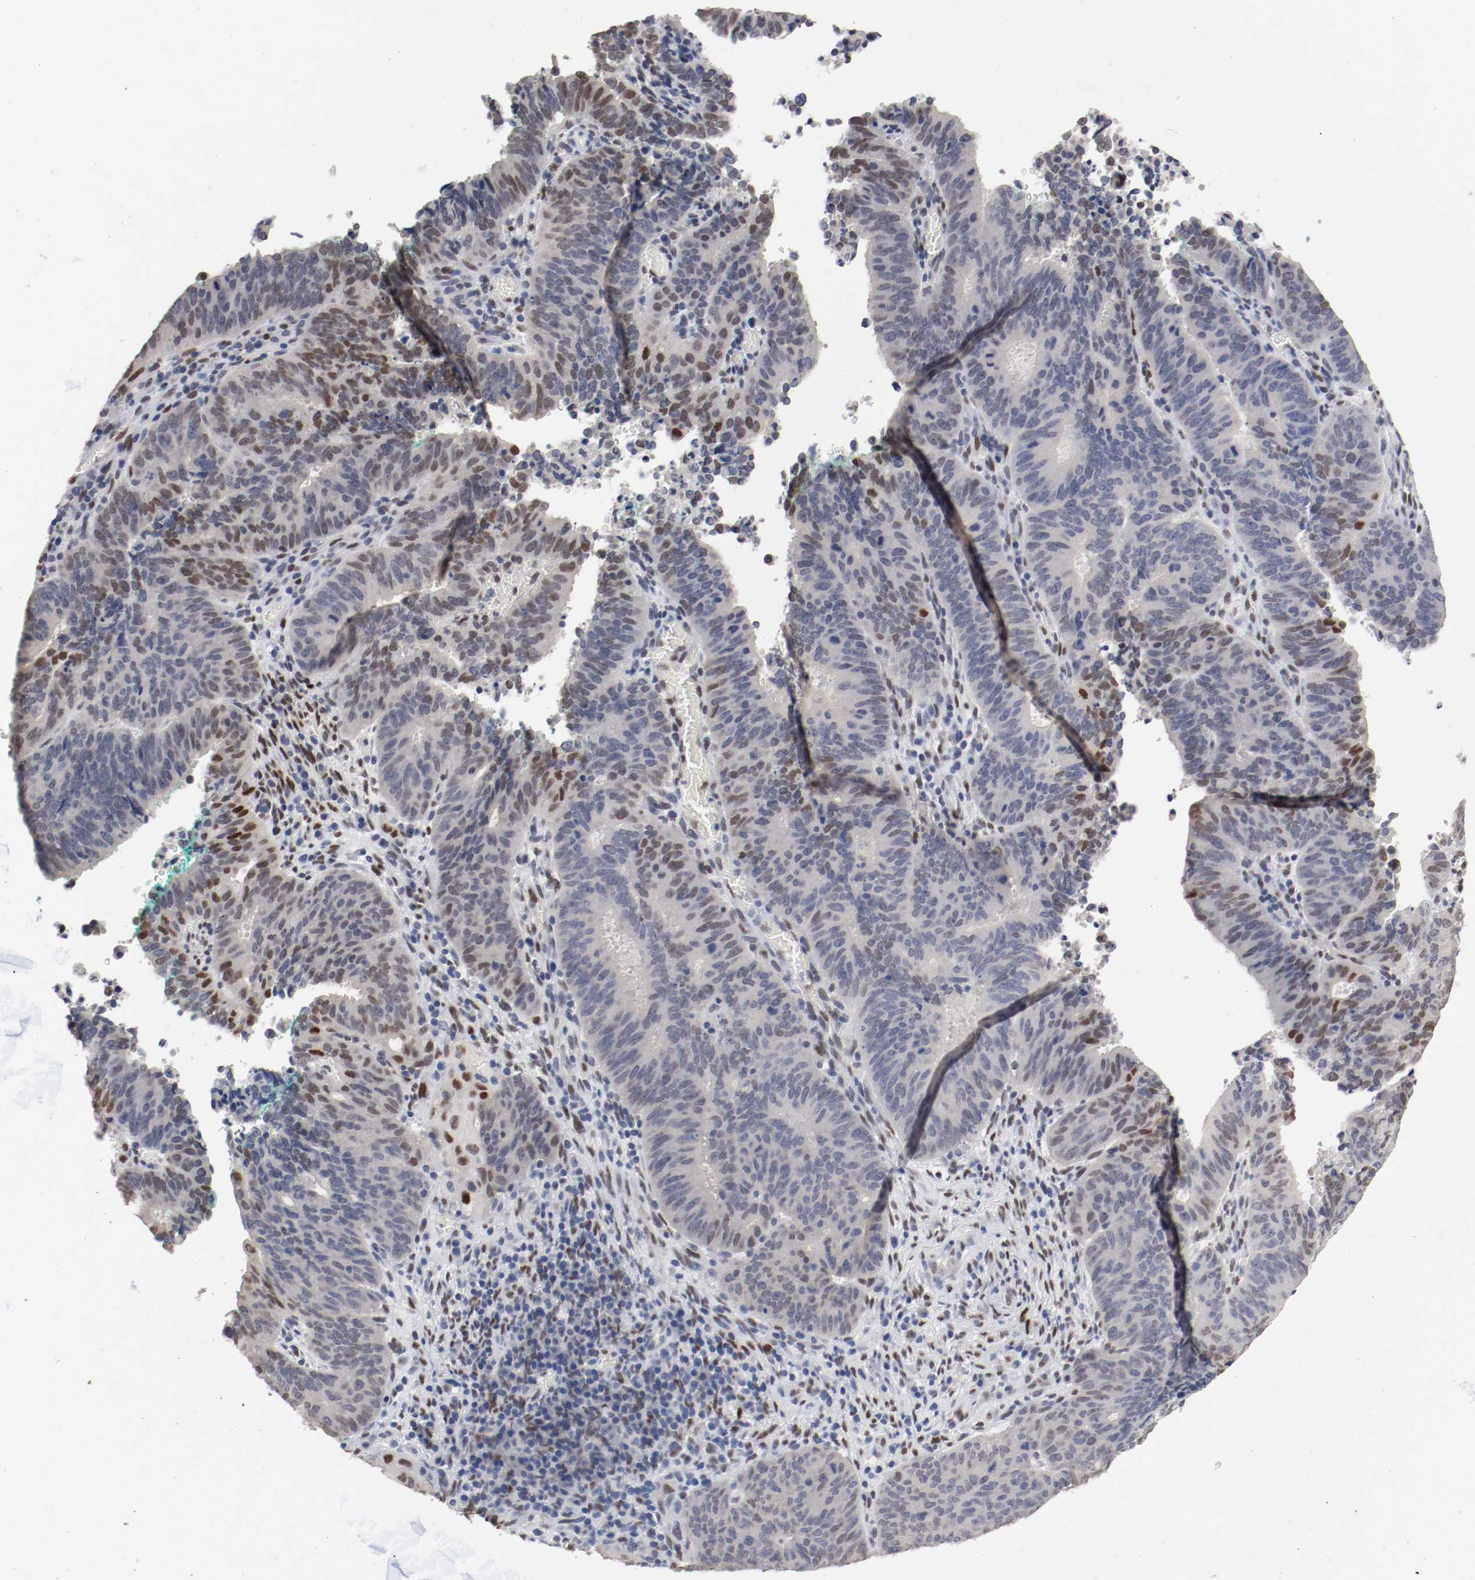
{"staining": {"intensity": "strong", "quantity": "<25%", "location": "nuclear"}, "tissue": "cervical cancer", "cell_type": "Tumor cells", "image_type": "cancer", "snomed": [{"axis": "morphology", "description": "Adenocarcinoma, NOS"}, {"axis": "topography", "description": "Cervix"}], "caption": "Human cervical cancer stained with a brown dye reveals strong nuclear positive positivity in approximately <25% of tumor cells.", "gene": "FOSL2", "patient": {"sex": "female", "age": 44}}